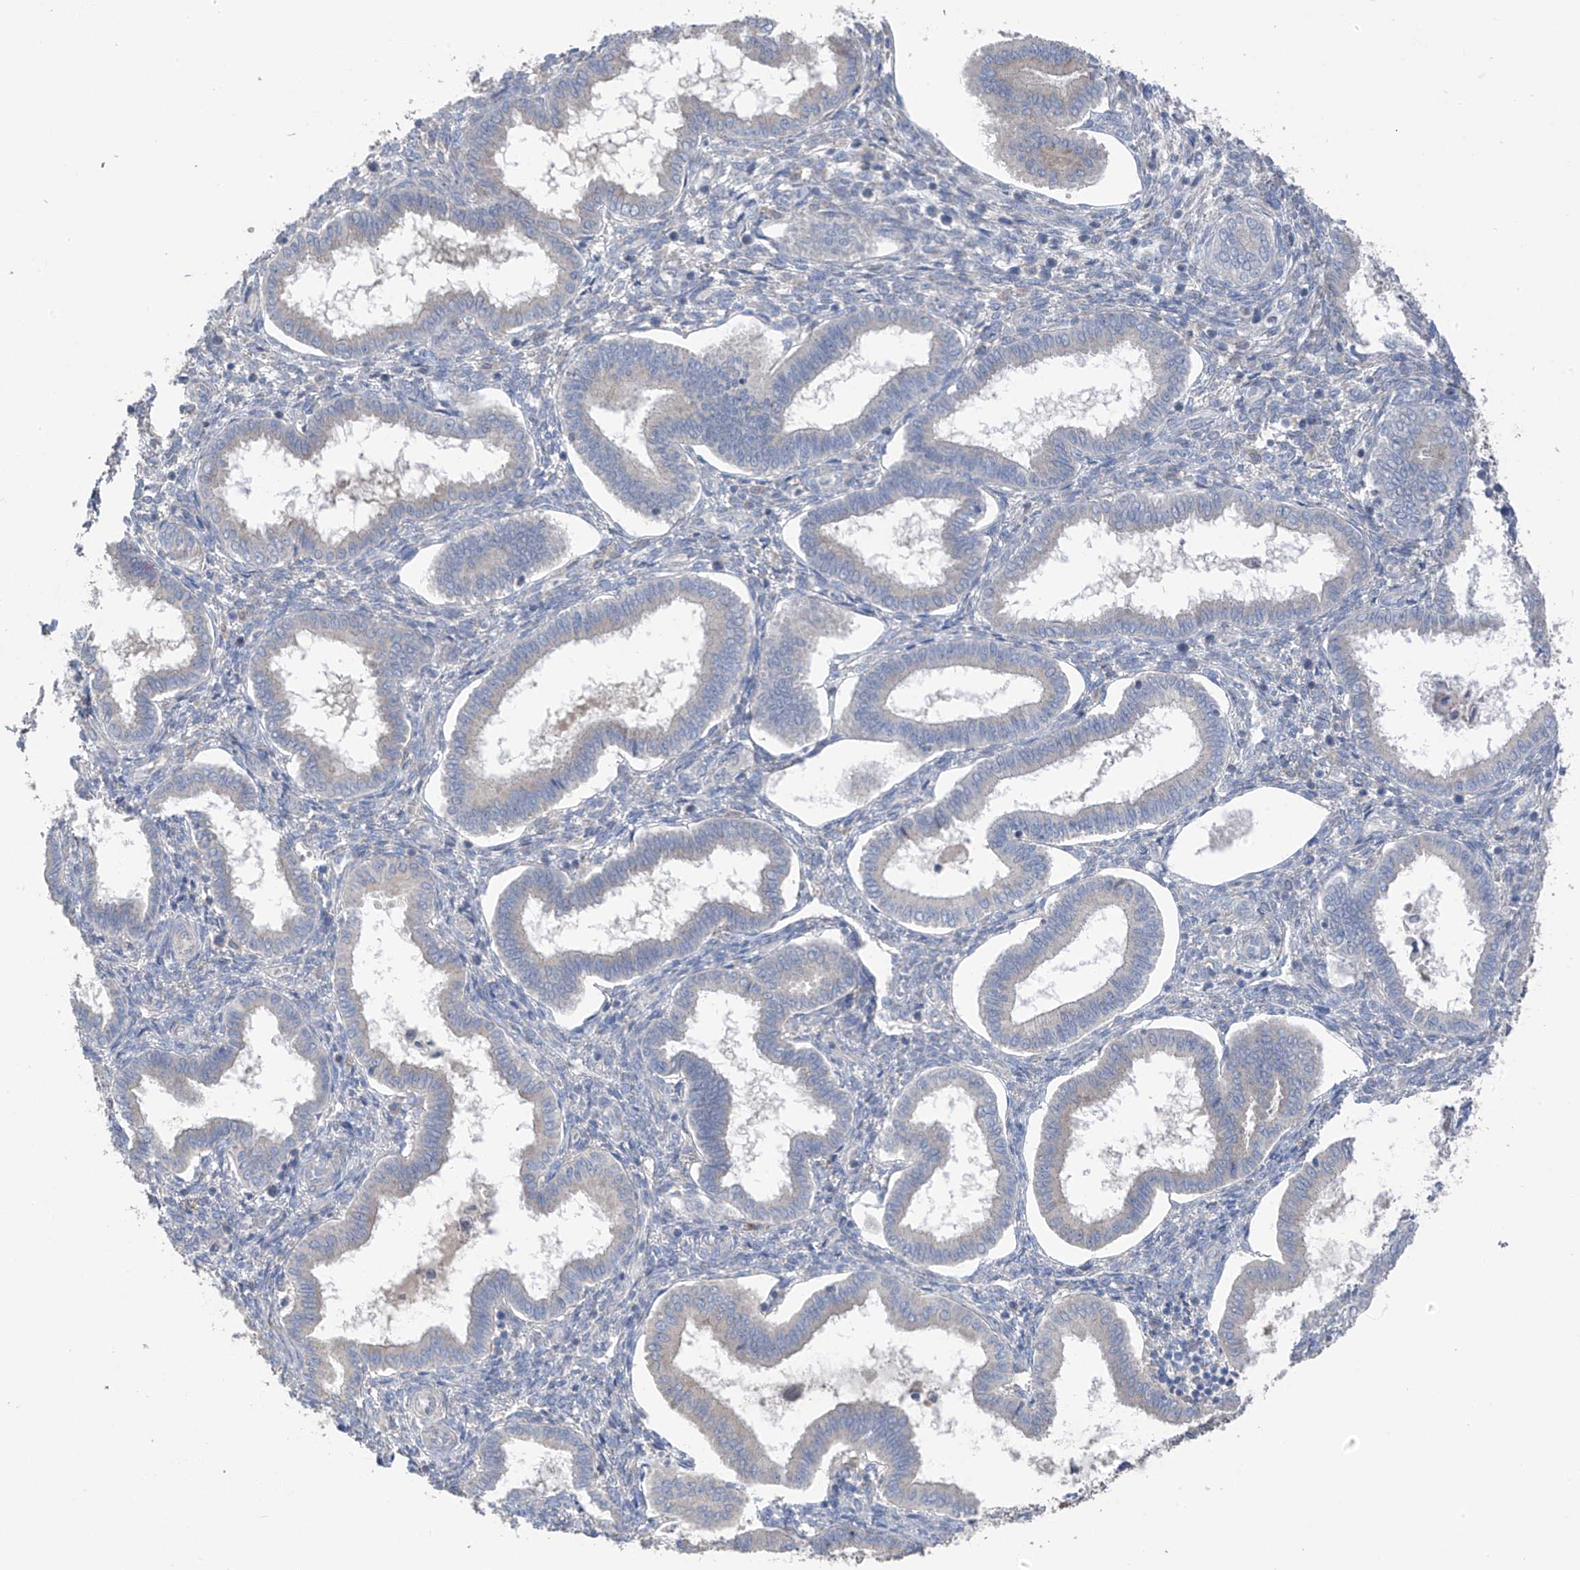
{"staining": {"intensity": "negative", "quantity": "none", "location": "none"}, "tissue": "endometrium", "cell_type": "Cells in endometrial stroma", "image_type": "normal", "snomed": [{"axis": "morphology", "description": "Normal tissue, NOS"}, {"axis": "topography", "description": "Endometrium"}], "caption": "Cells in endometrial stroma are negative for brown protein staining in benign endometrium. (Brightfield microscopy of DAB (3,3'-diaminobenzidine) IHC at high magnification).", "gene": "GALNTL6", "patient": {"sex": "female", "age": 24}}